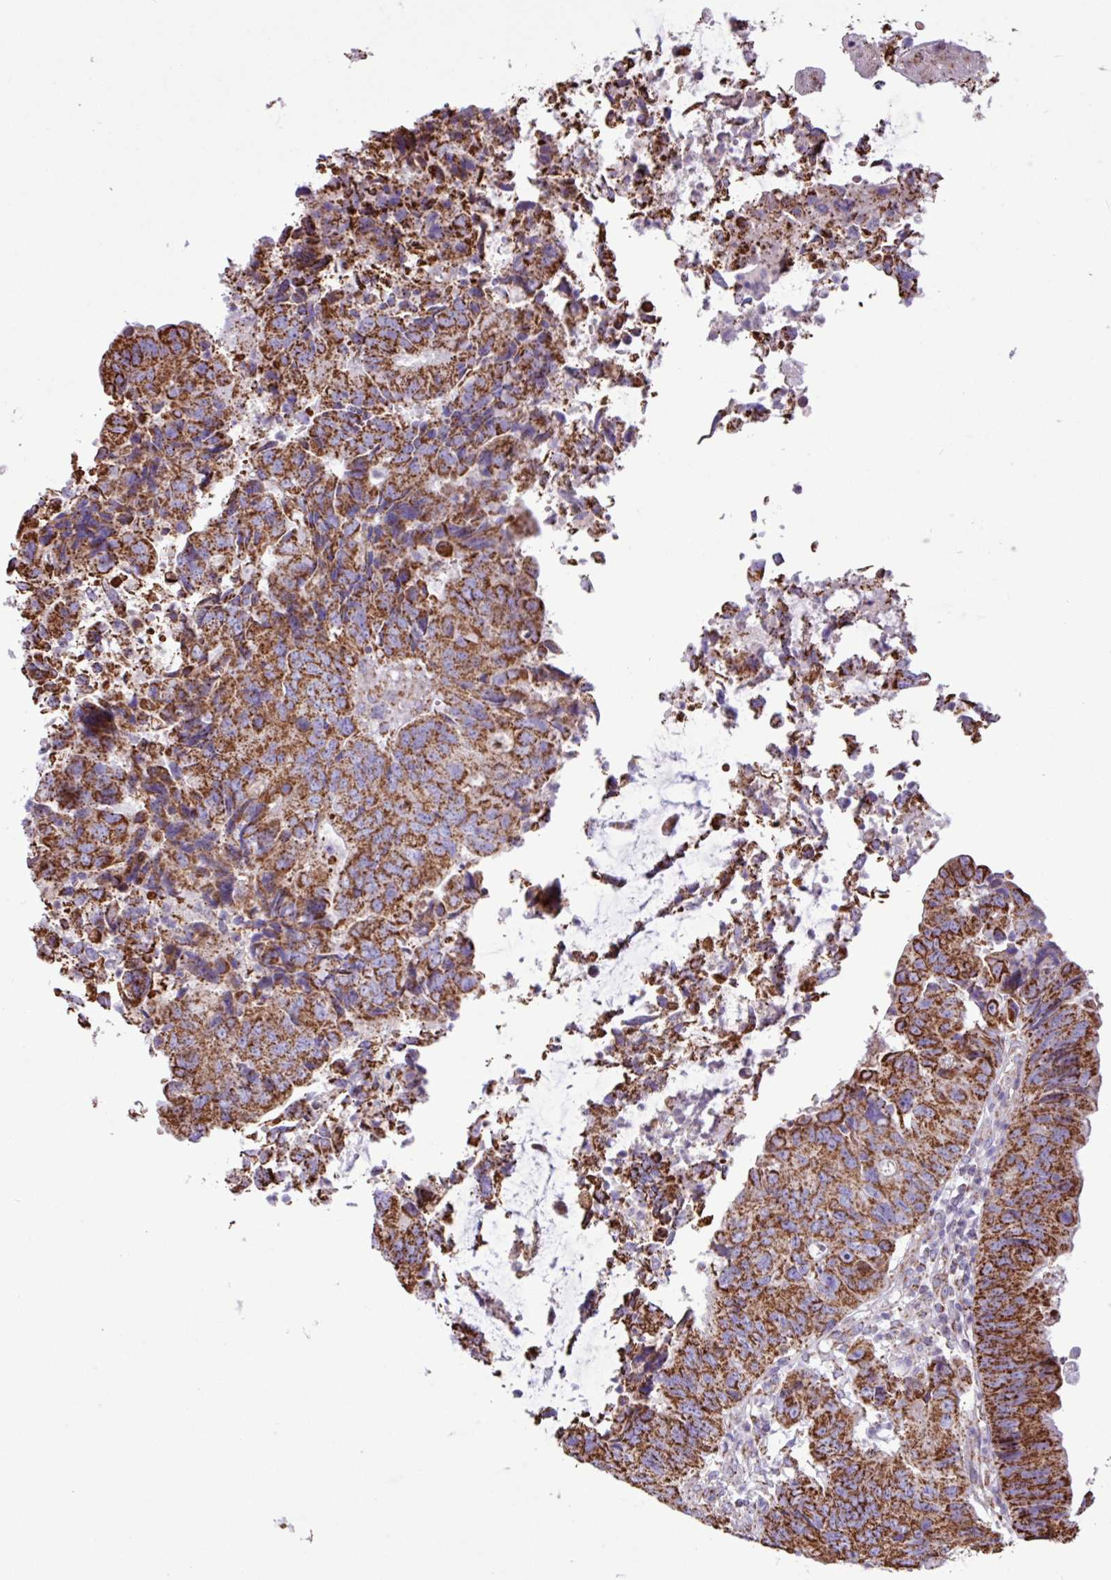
{"staining": {"intensity": "strong", "quantity": ">75%", "location": "cytoplasmic/membranous"}, "tissue": "colorectal cancer", "cell_type": "Tumor cells", "image_type": "cancer", "snomed": [{"axis": "morphology", "description": "Adenocarcinoma, NOS"}, {"axis": "topography", "description": "Colon"}], "caption": "A histopathology image of human colorectal cancer (adenocarcinoma) stained for a protein shows strong cytoplasmic/membranous brown staining in tumor cells. Using DAB (brown) and hematoxylin (blue) stains, captured at high magnification using brightfield microscopy.", "gene": "RTL3", "patient": {"sex": "female", "age": 67}}